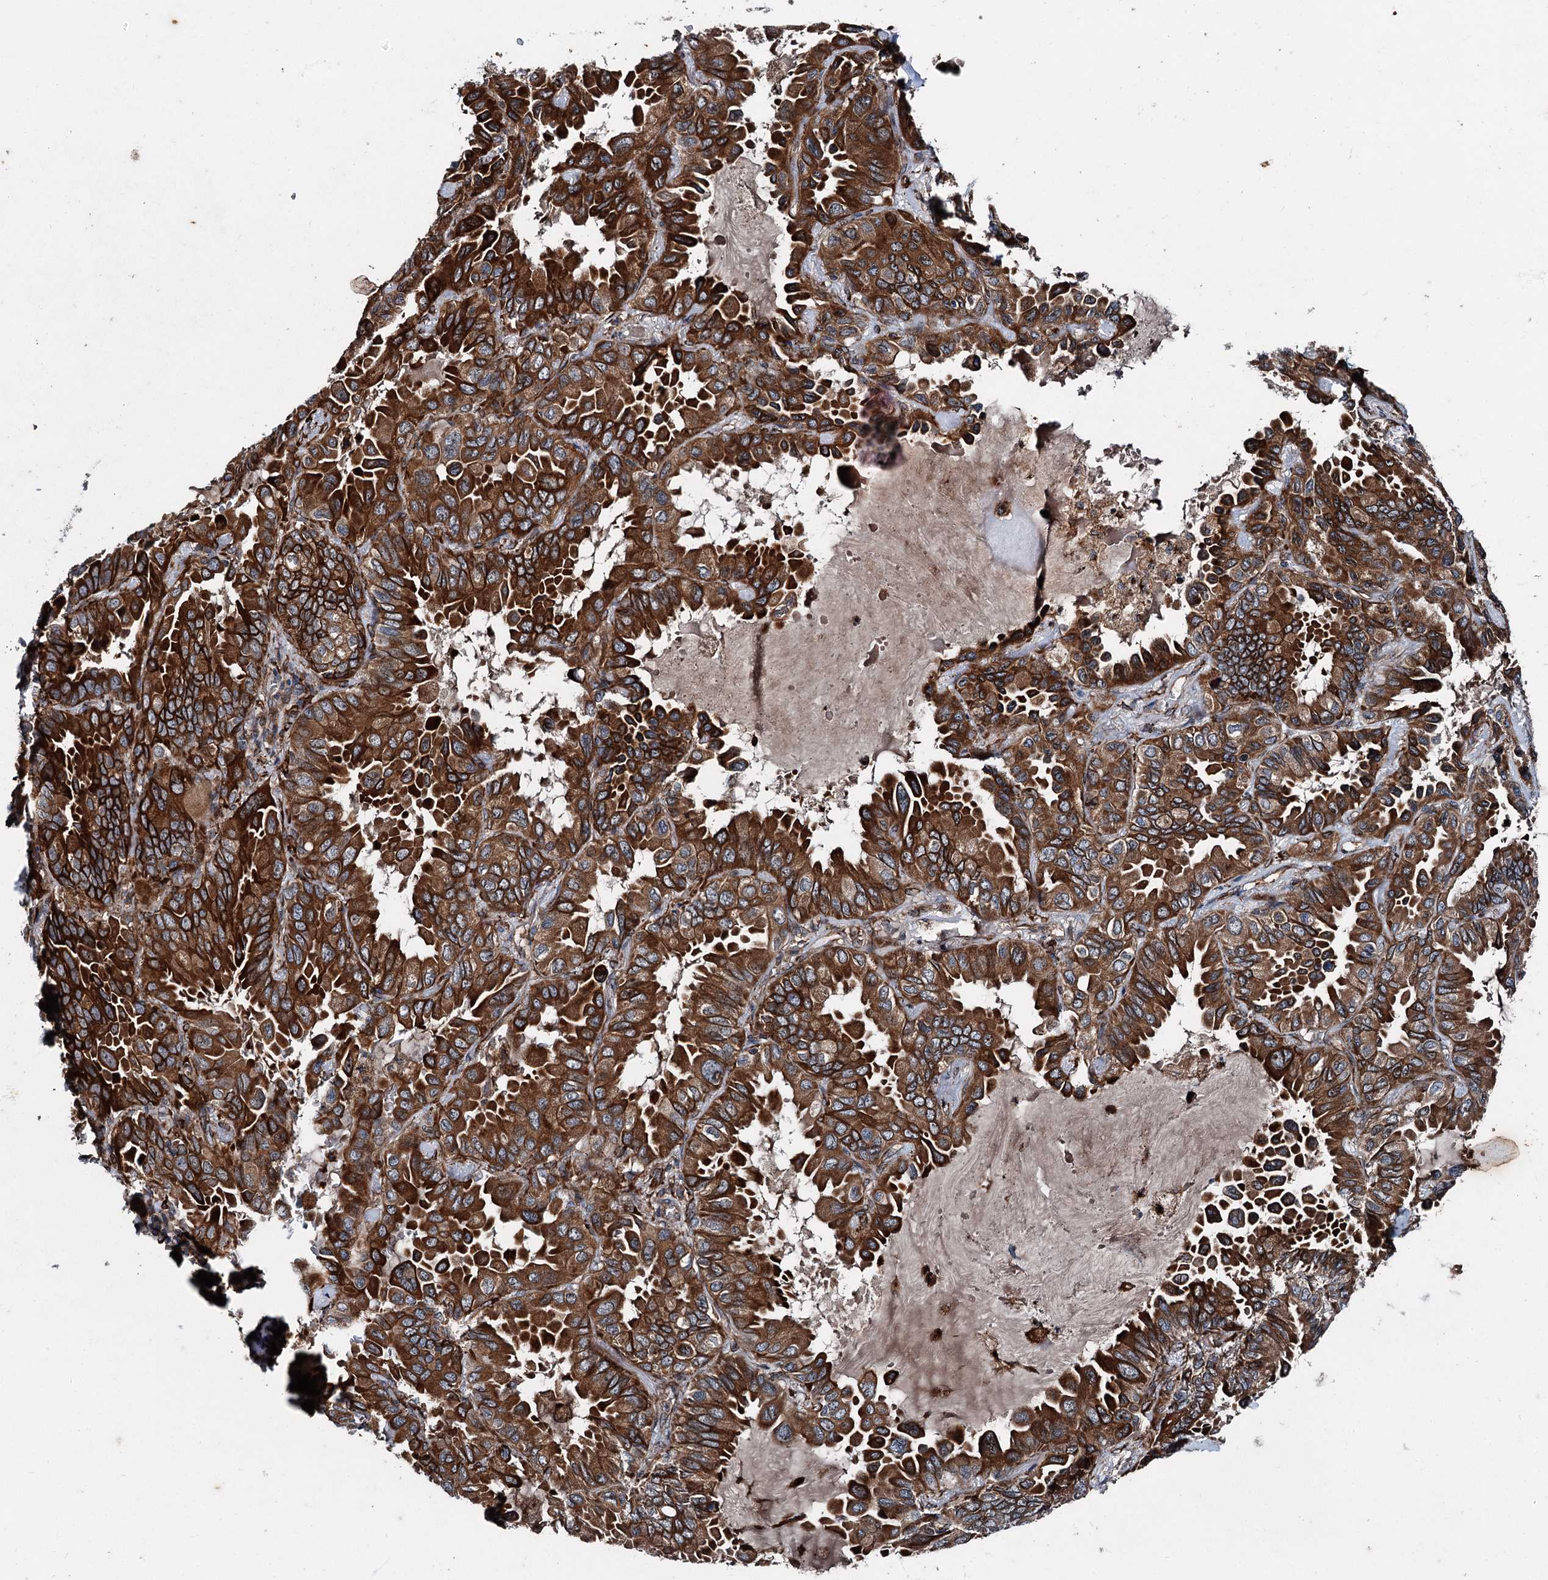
{"staining": {"intensity": "strong", "quantity": ">75%", "location": "cytoplasmic/membranous"}, "tissue": "lung cancer", "cell_type": "Tumor cells", "image_type": "cancer", "snomed": [{"axis": "morphology", "description": "Adenocarcinoma, NOS"}, {"axis": "topography", "description": "Lung"}], "caption": "Lung adenocarcinoma stained with IHC exhibits strong cytoplasmic/membranous expression in approximately >75% of tumor cells. The protein of interest is stained brown, and the nuclei are stained in blue (DAB (3,3'-diaminobenzidine) IHC with brightfield microscopy, high magnification).", "gene": "DDIAS", "patient": {"sex": "male", "age": 64}}